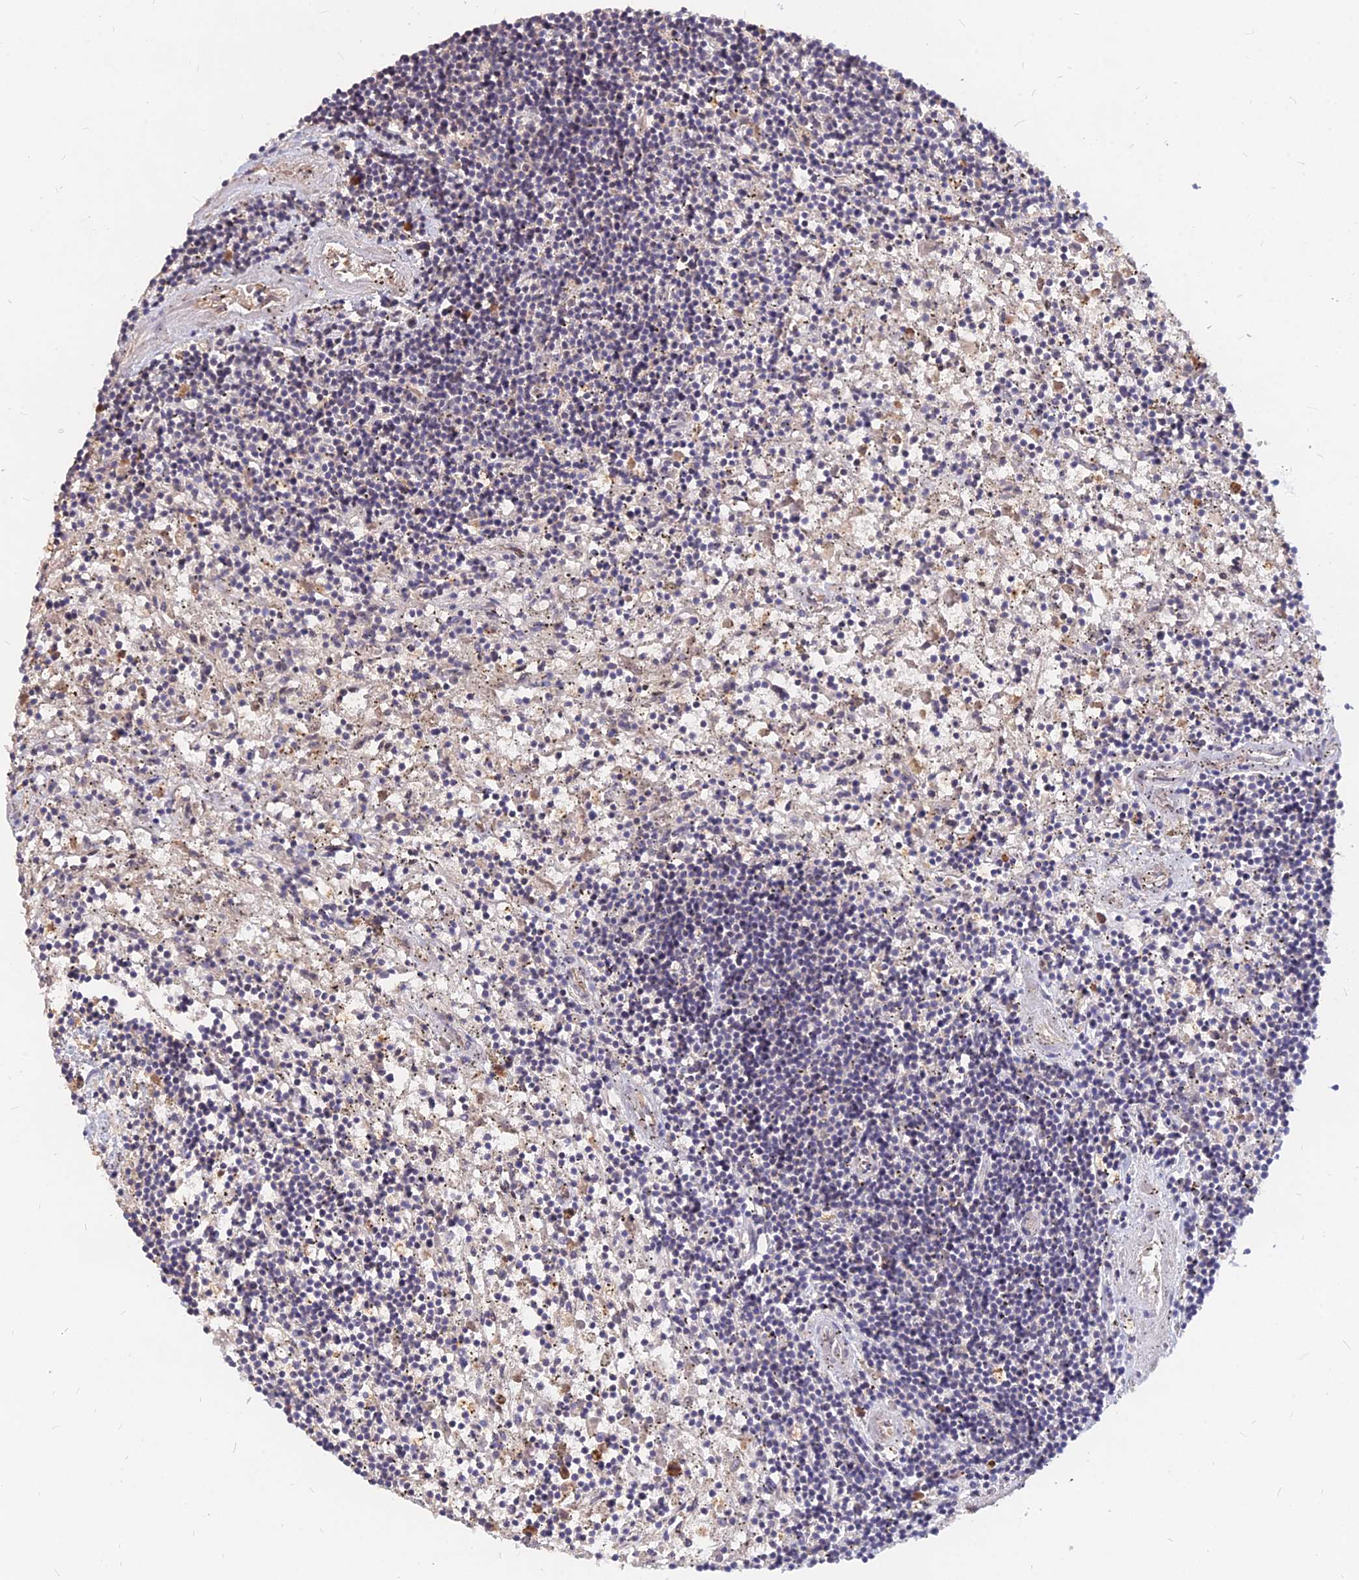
{"staining": {"intensity": "negative", "quantity": "none", "location": "none"}, "tissue": "lymphoma", "cell_type": "Tumor cells", "image_type": "cancer", "snomed": [{"axis": "morphology", "description": "Malignant lymphoma, non-Hodgkin's type, Low grade"}, {"axis": "topography", "description": "Spleen"}], "caption": "IHC histopathology image of human low-grade malignant lymphoma, non-Hodgkin's type stained for a protein (brown), which demonstrates no expression in tumor cells.", "gene": "C11orf68", "patient": {"sex": "male", "age": 76}}